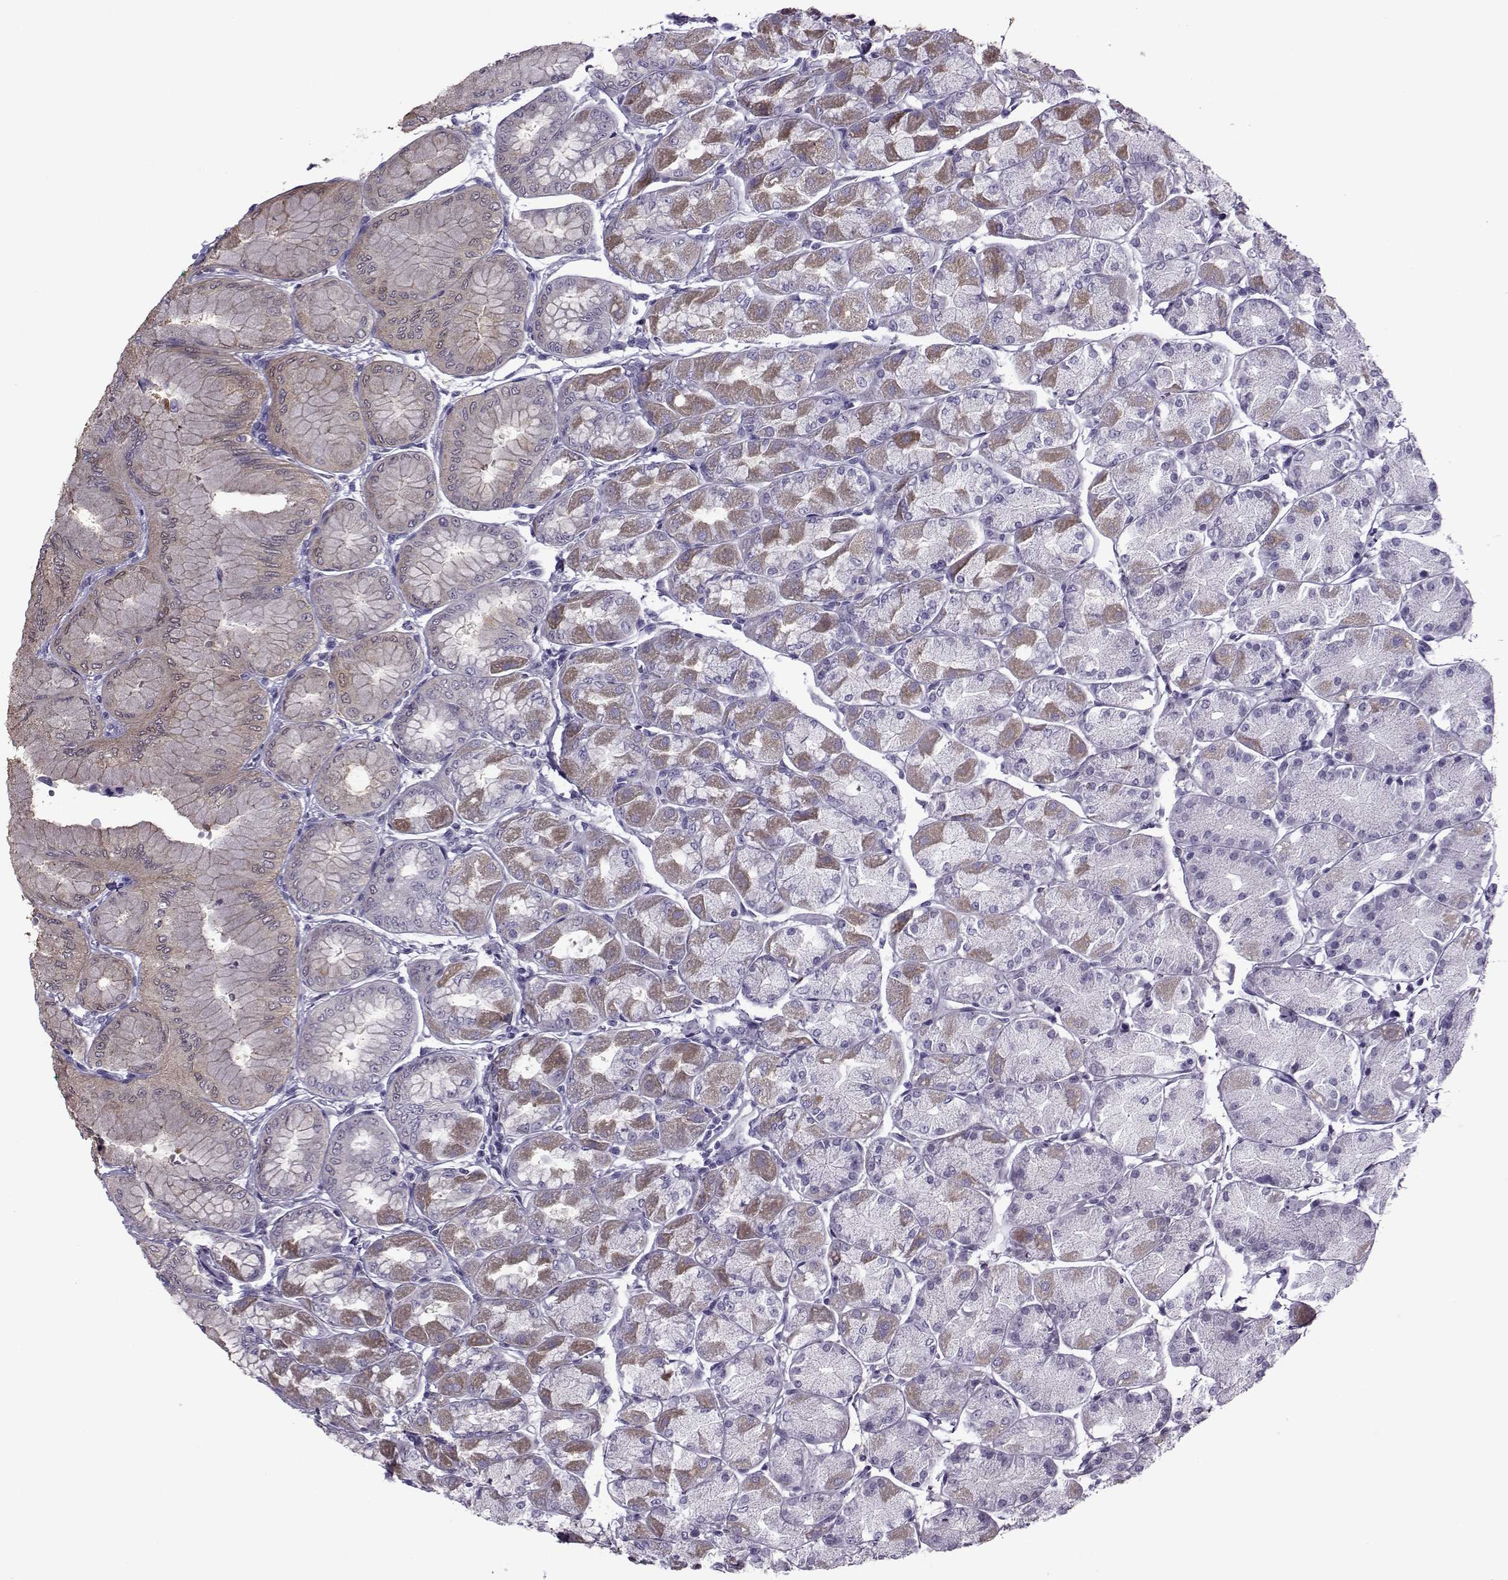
{"staining": {"intensity": "moderate", "quantity": "25%-75%", "location": "cytoplasmic/membranous"}, "tissue": "stomach", "cell_type": "Glandular cells", "image_type": "normal", "snomed": [{"axis": "morphology", "description": "Normal tissue, NOS"}, {"axis": "topography", "description": "Stomach, upper"}], "caption": "Protein expression analysis of unremarkable human stomach reveals moderate cytoplasmic/membranous expression in approximately 25%-75% of glandular cells. Using DAB (brown) and hematoxylin (blue) stains, captured at high magnification using brightfield microscopy.", "gene": "OIP5", "patient": {"sex": "male", "age": 60}}